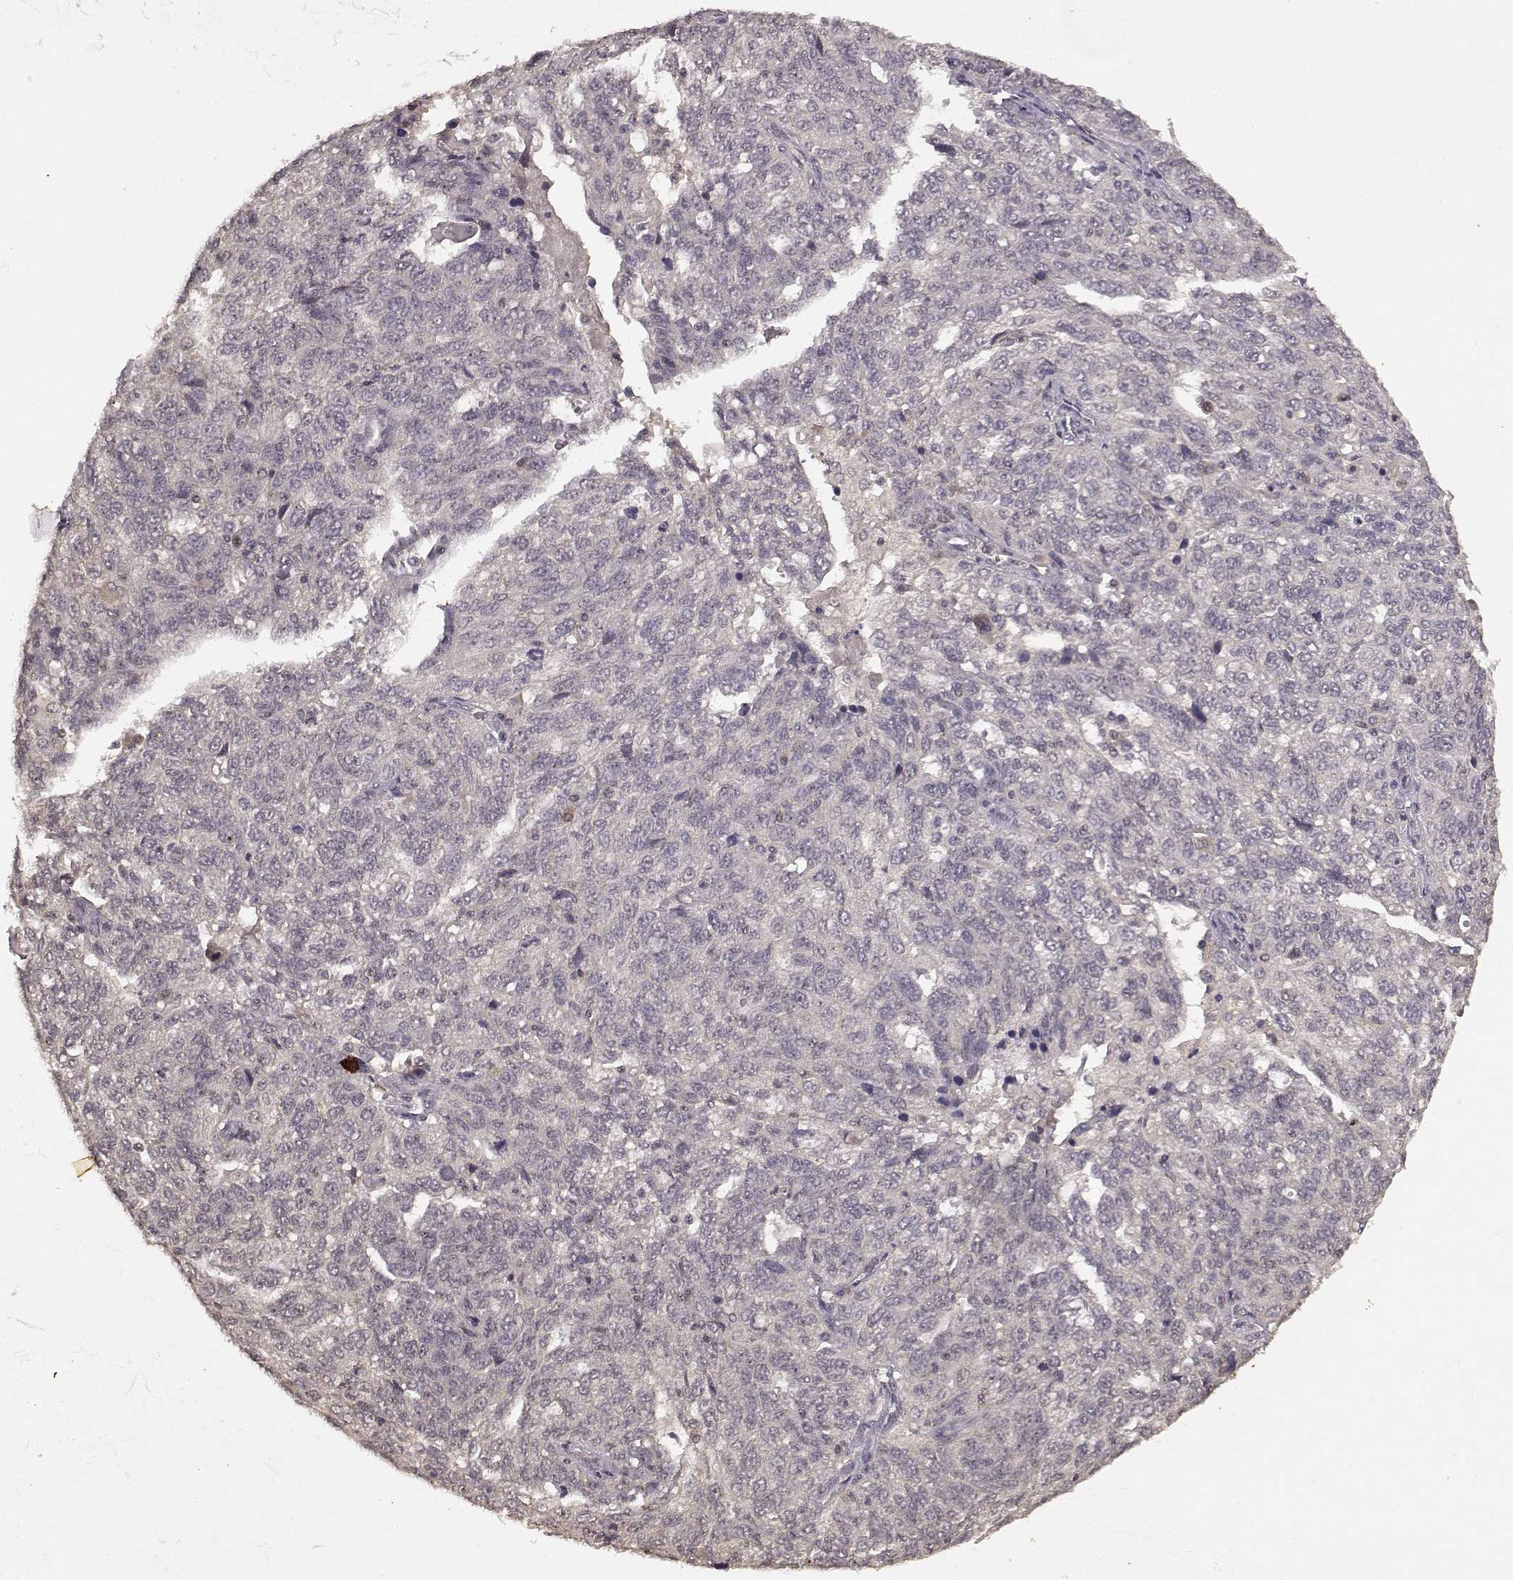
{"staining": {"intensity": "negative", "quantity": "none", "location": "none"}, "tissue": "ovarian cancer", "cell_type": "Tumor cells", "image_type": "cancer", "snomed": [{"axis": "morphology", "description": "Cystadenocarcinoma, serous, NOS"}, {"axis": "topography", "description": "Ovary"}], "caption": "The IHC photomicrograph has no significant expression in tumor cells of ovarian serous cystadenocarcinoma tissue.", "gene": "NTRK2", "patient": {"sex": "female", "age": 71}}